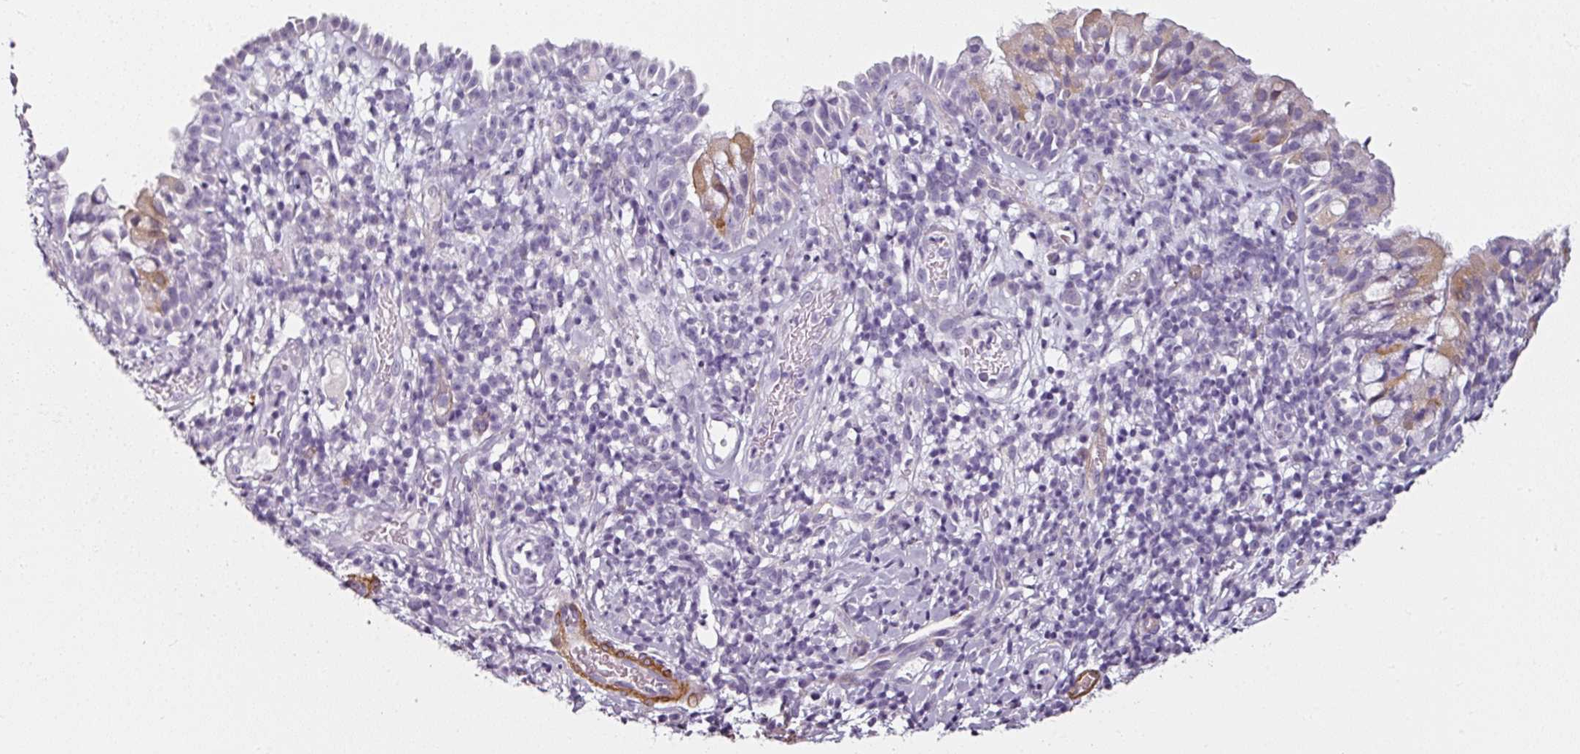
{"staining": {"intensity": "moderate", "quantity": "<25%", "location": "cytoplasmic/membranous"}, "tissue": "nasopharynx", "cell_type": "Respiratory epithelial cells", "image_type": "normal", "snomed": [{"axis": "morphology", "description": "Normal tissue, NOS"}, {"axis": "topography", "description": "Nasopharynx"}], "caption": "Normal nasopharynx demonstrates moderate cytoplasmic/membranous positivity in approximately <25% of respiratory epithelial cells.", "gene": "CAP2", "patient": {"sex": "male", "age": 65}}